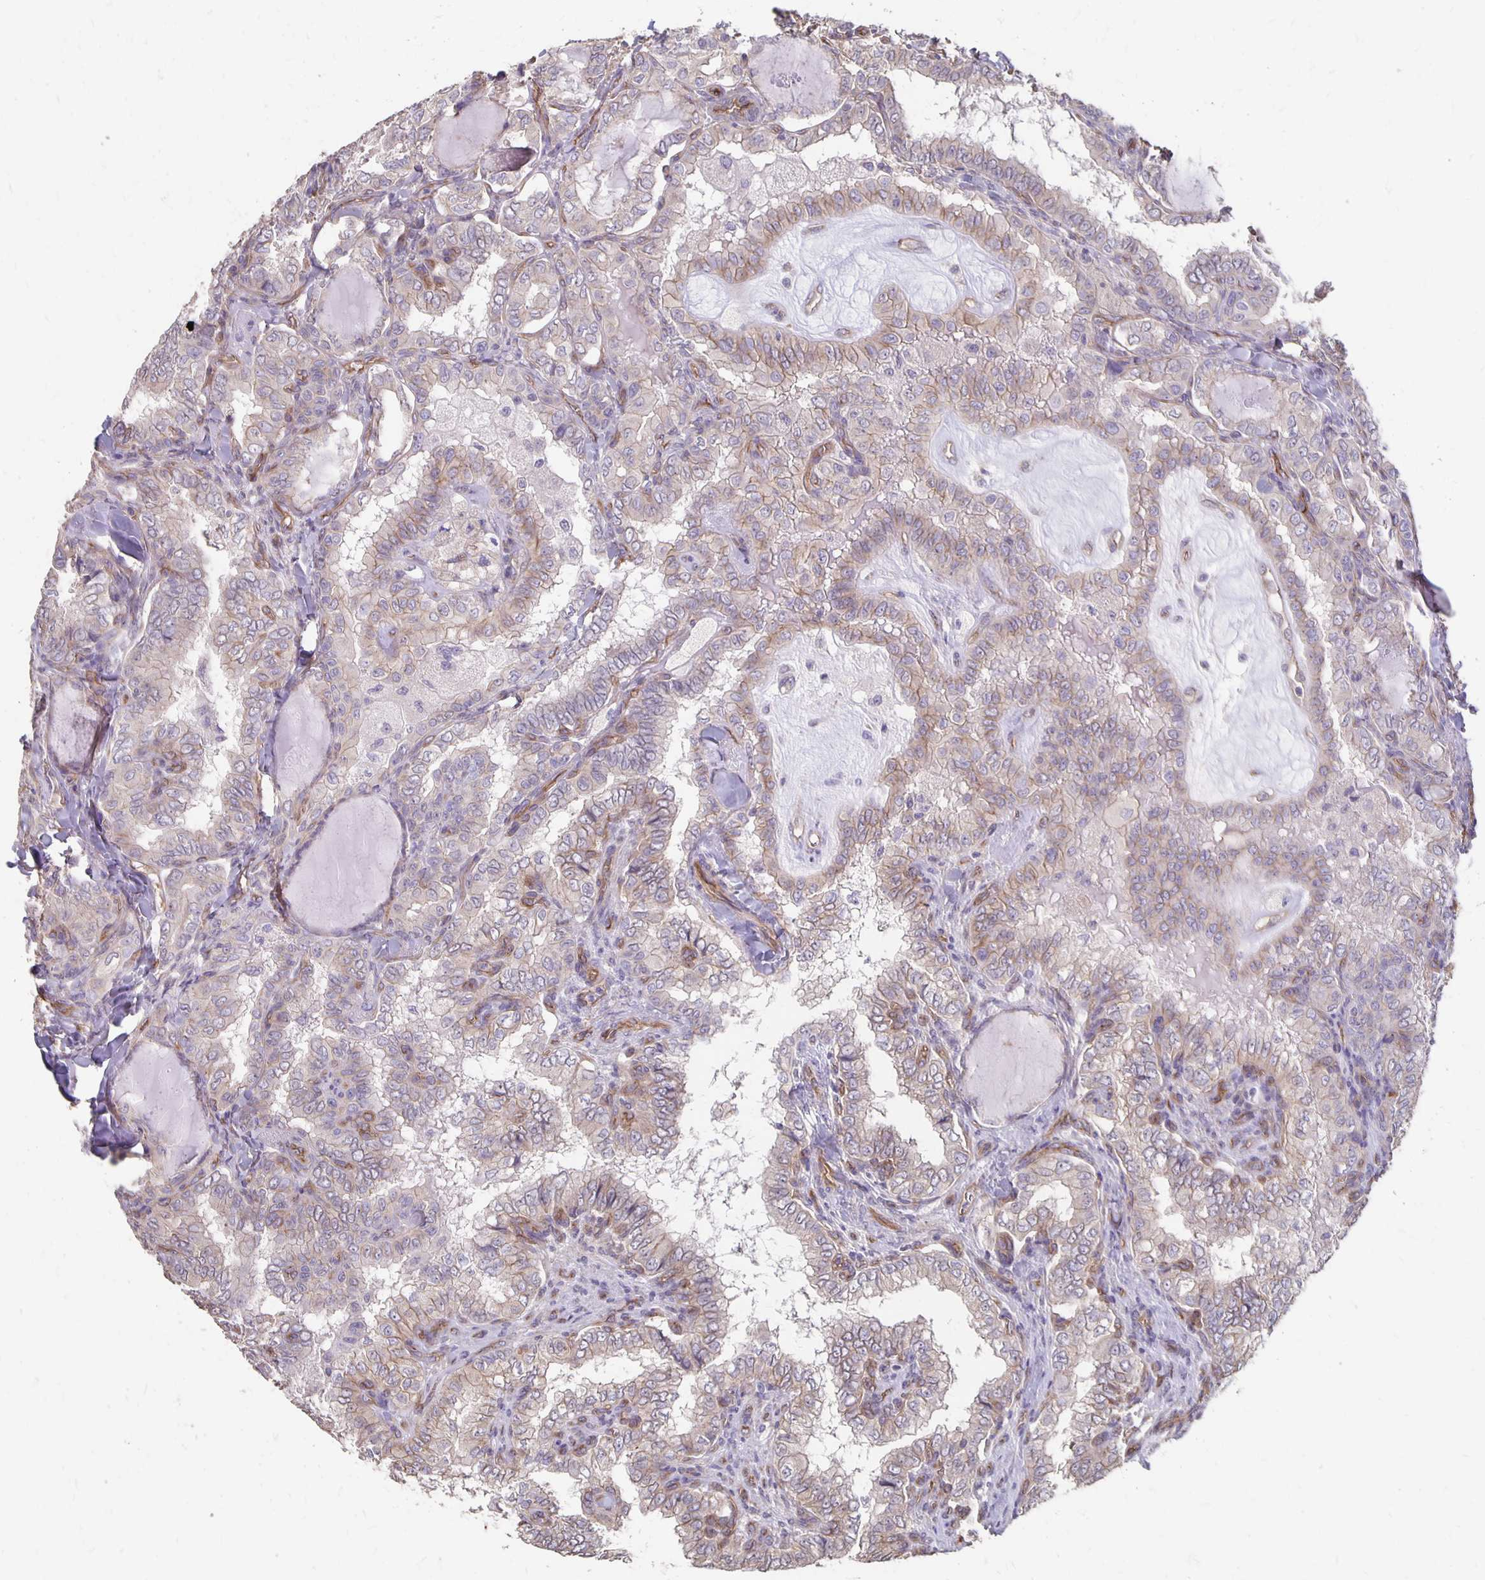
{"staining": {"intensity": "weak", "quantity": "<25%", "location": "cytoplasmic/membranous"}, "tissue": "thyroid cancer", "cell_type": "Tumor cells", "image_type": "cancer", "snomed": [{"axis": "morphology", "description": "Papillary adenocarcinoma, NOS"}, {"axis": "topography", "description": "Thyroid gland"}], "caption": "There is no significant positivity in tumor cells of thyroid cancer (papillary adenocarcinoma). The staining is performed using DAB (3,3'-diaminobenzidine) brown chromogen with nuclei counter-stained in using hematoxylin.", "gene": "PPP1R3E", "patient": {"sex": "female", "age": 75}}